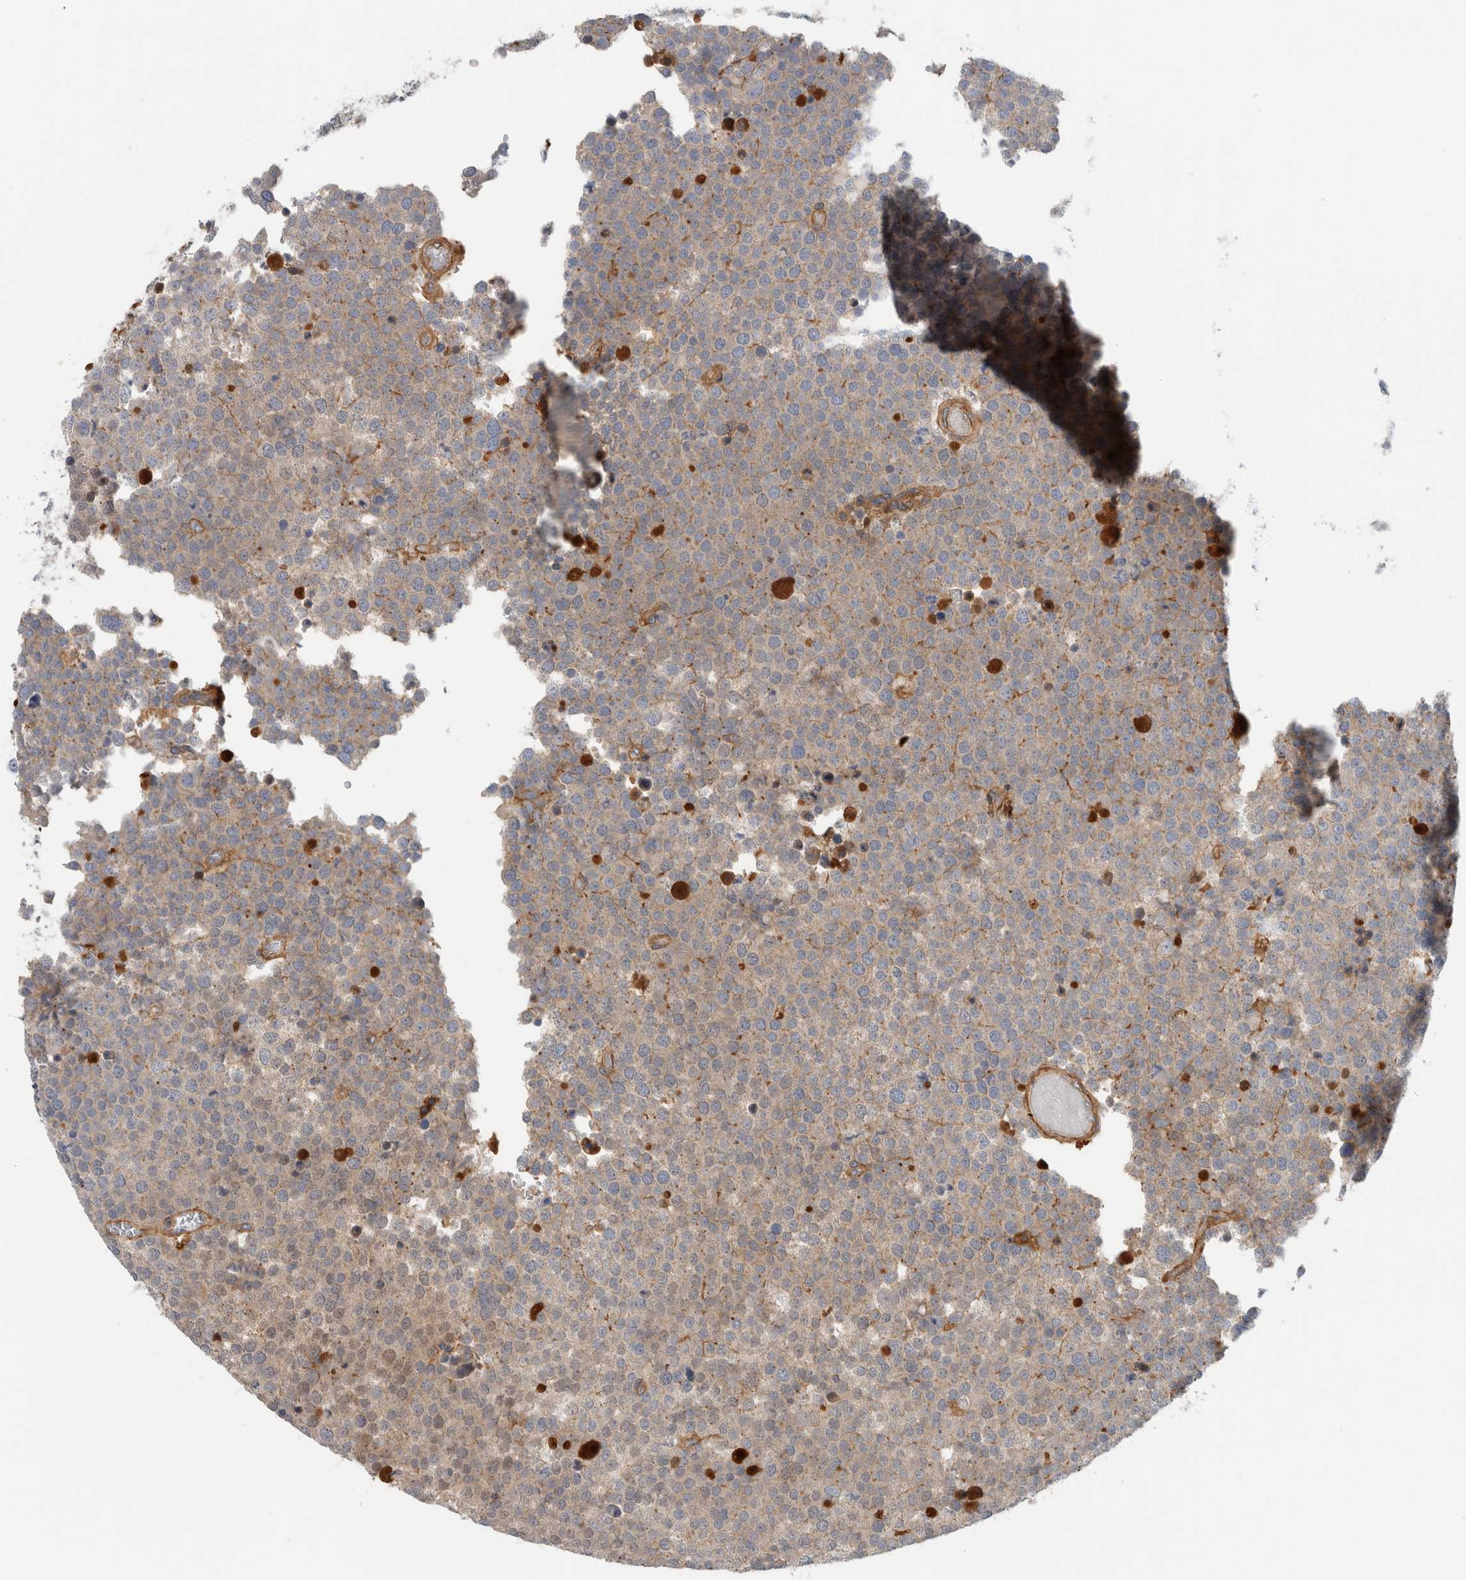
{"staining": {"intensity": "moderate", "quantity": "<25%", "location": "cytoplasmic/membranous"}, "tissue": "testis cancer", "cell_type": "Tumor cells", "image_type": "cancer", "snomed": [{"axis": "morphology", "description": "Seminoma, NOS"}, {"axis": "topography", "description": "Testis"}], "caption": "Approximately <25% of tumor cells in testis cancer (seminoma) demonstrate moderate cytoplasmic/membranous protein expression as visualized by brown immunohistochemical staining.", "gene": "CFI", "patient": {"sex": "male", "age": 71}}